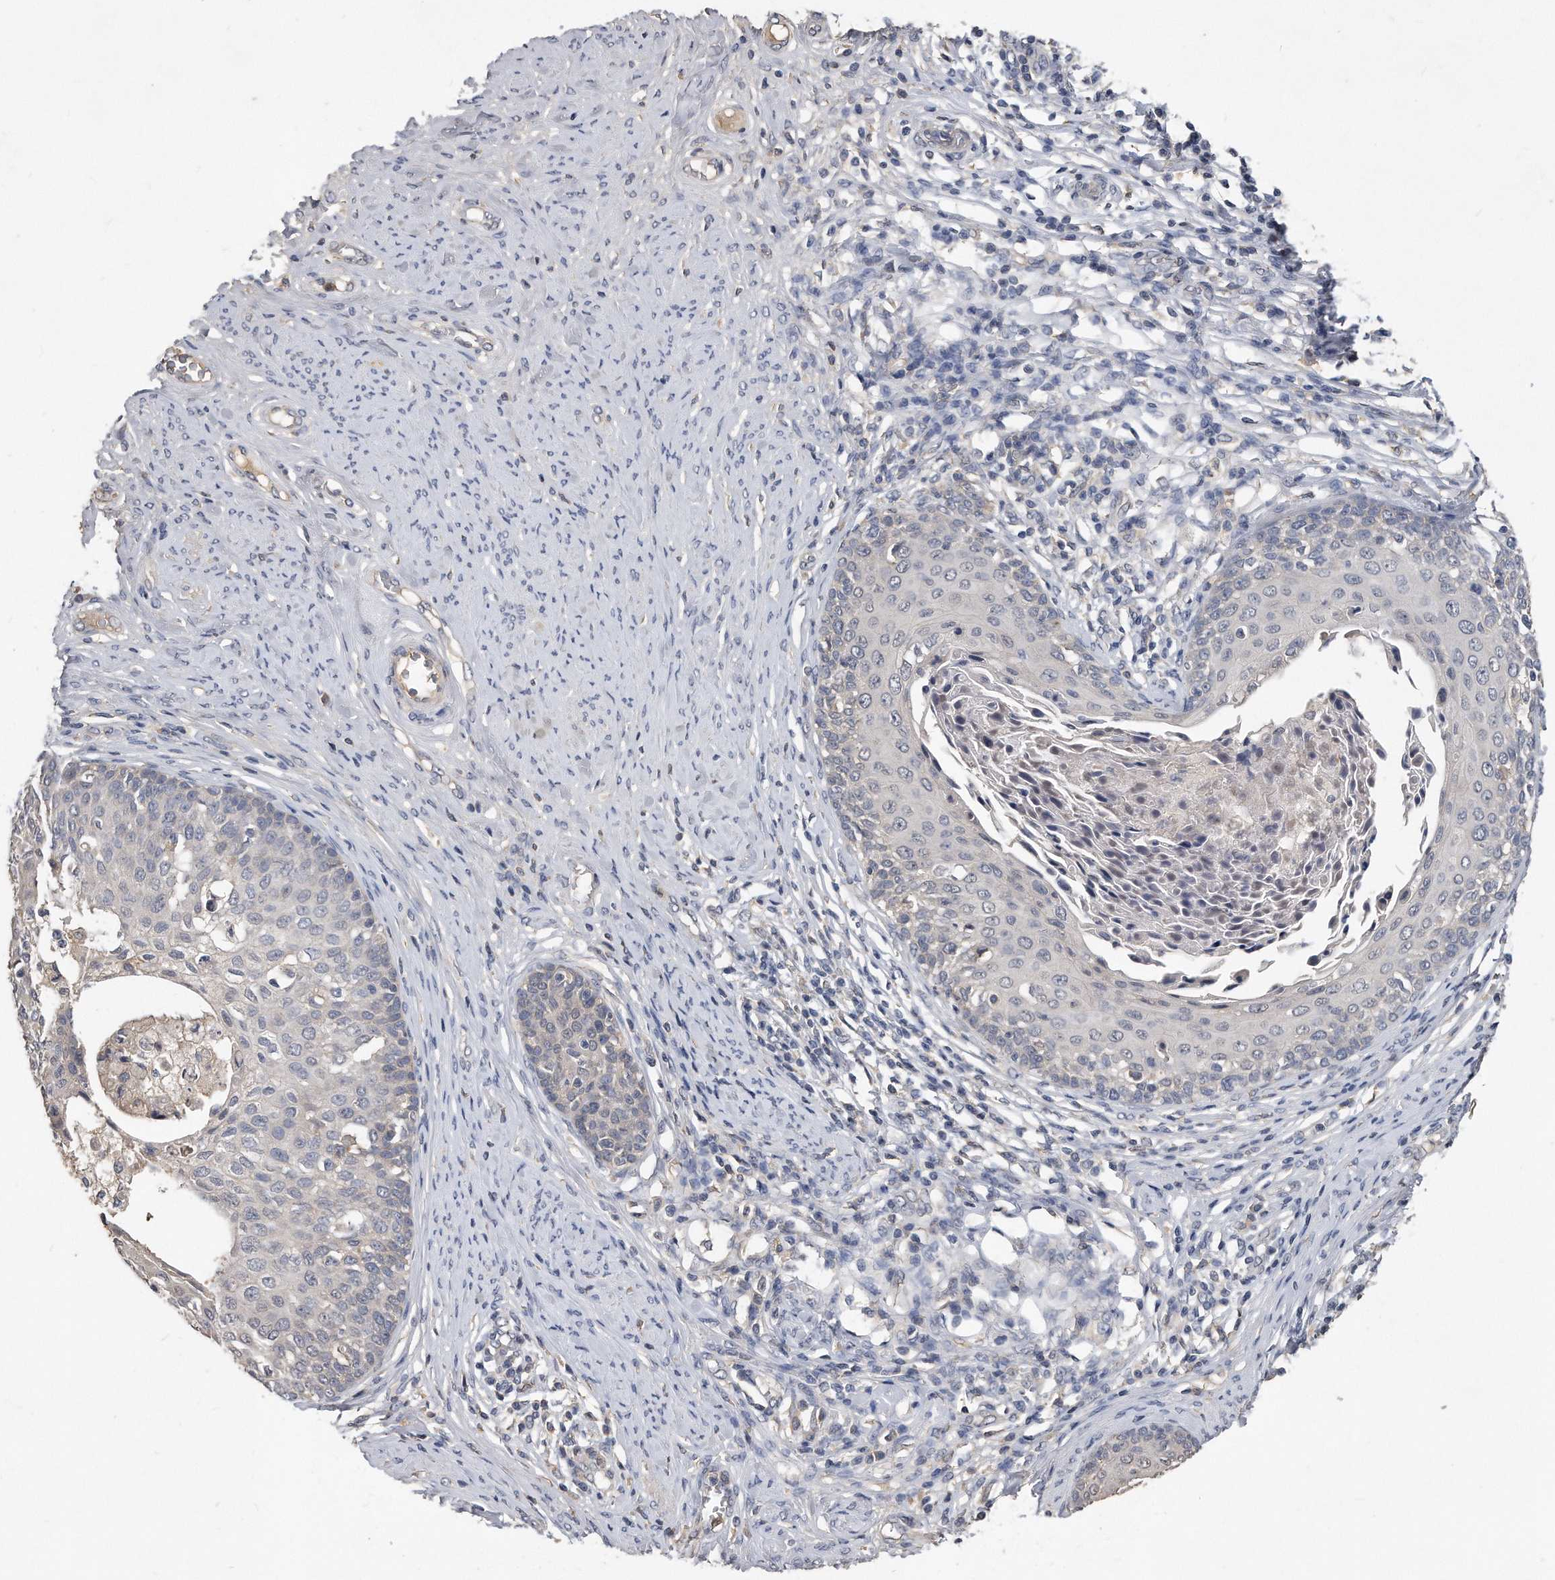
{"staining": {"intensity": "negative", "quantity": "none", "location": "none"}, "tissue": "cervical cancer", "cell_type": "Tumor cells", "image_type": "cancer", "snomed": [{"axis": "morphology", "description": "Squamous cell carcinoma, NOS"}, {"axis": "morphology", "description": "Adenocarcinoma, NOS"}, {"axis": "topography", "description": "Cervix"}], "caption": "Tumor cells show no significant protein positivity in cervical cancer (adenocarcinoma).", "gene": "HOMER3", "patient": {"sex": "female", "age": 52}}